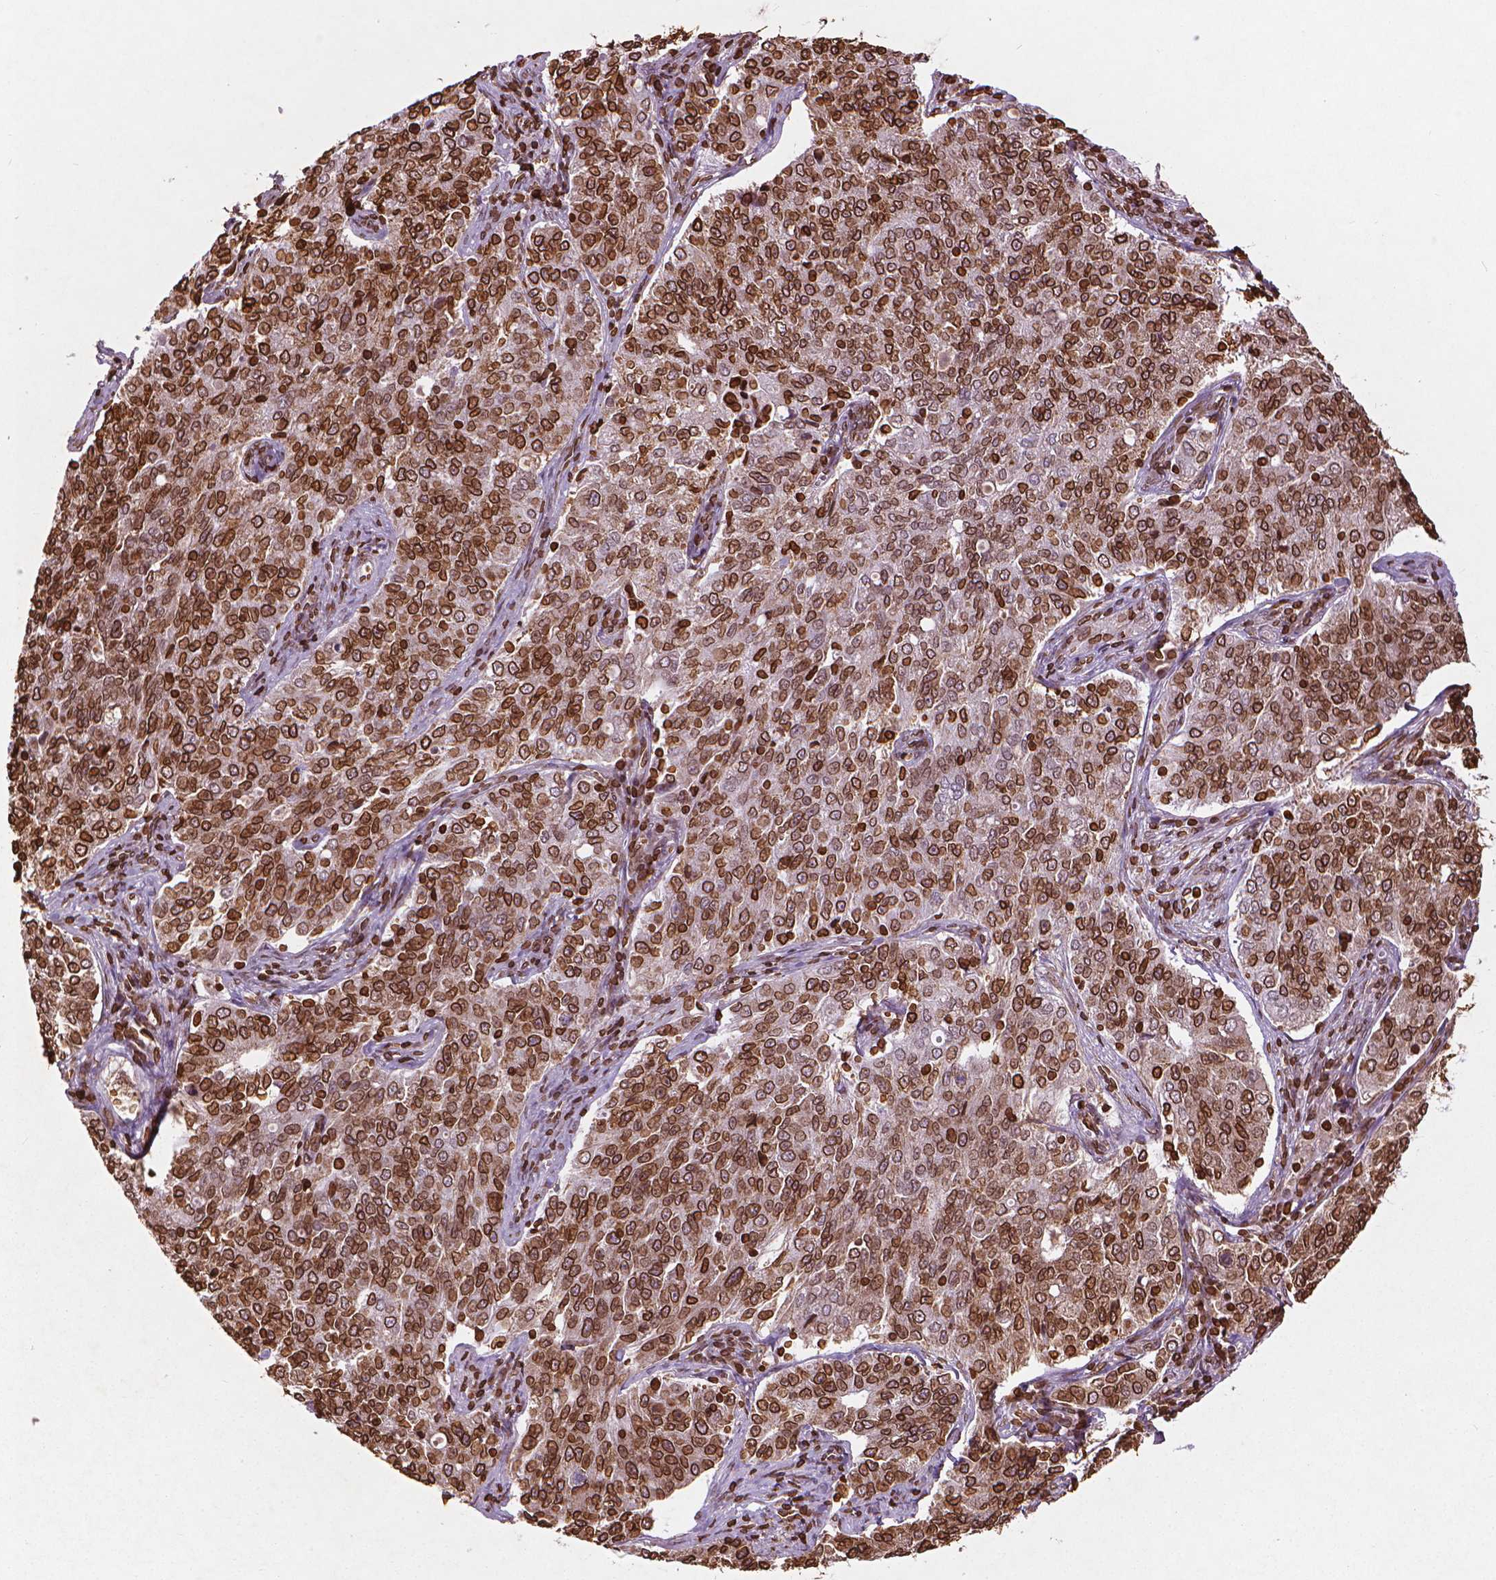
{"staining": {"intensity": "strong", "quantity": ">75%", "location": "cytoplasmic/membranous,nuclear"}, "tissue": "endometrial cancer", "cell_type": "Tumor cells", "image_type": "cancer", "snomed": [{"axis": "morphology", "description": "Adenocarcinoma, NOS"}, {"axis": "topography", "description": "Endometrium"}], "caption": "This is an image of immunohistochemistry (IHC) staining of endometrial cancer (adenocarcinoma), which shows strong expression in the cytoplasmic/membranous and nuclear of tumor cells.", "gene": "LMNB1", "patient": {"sex": "female", "age": 43}}